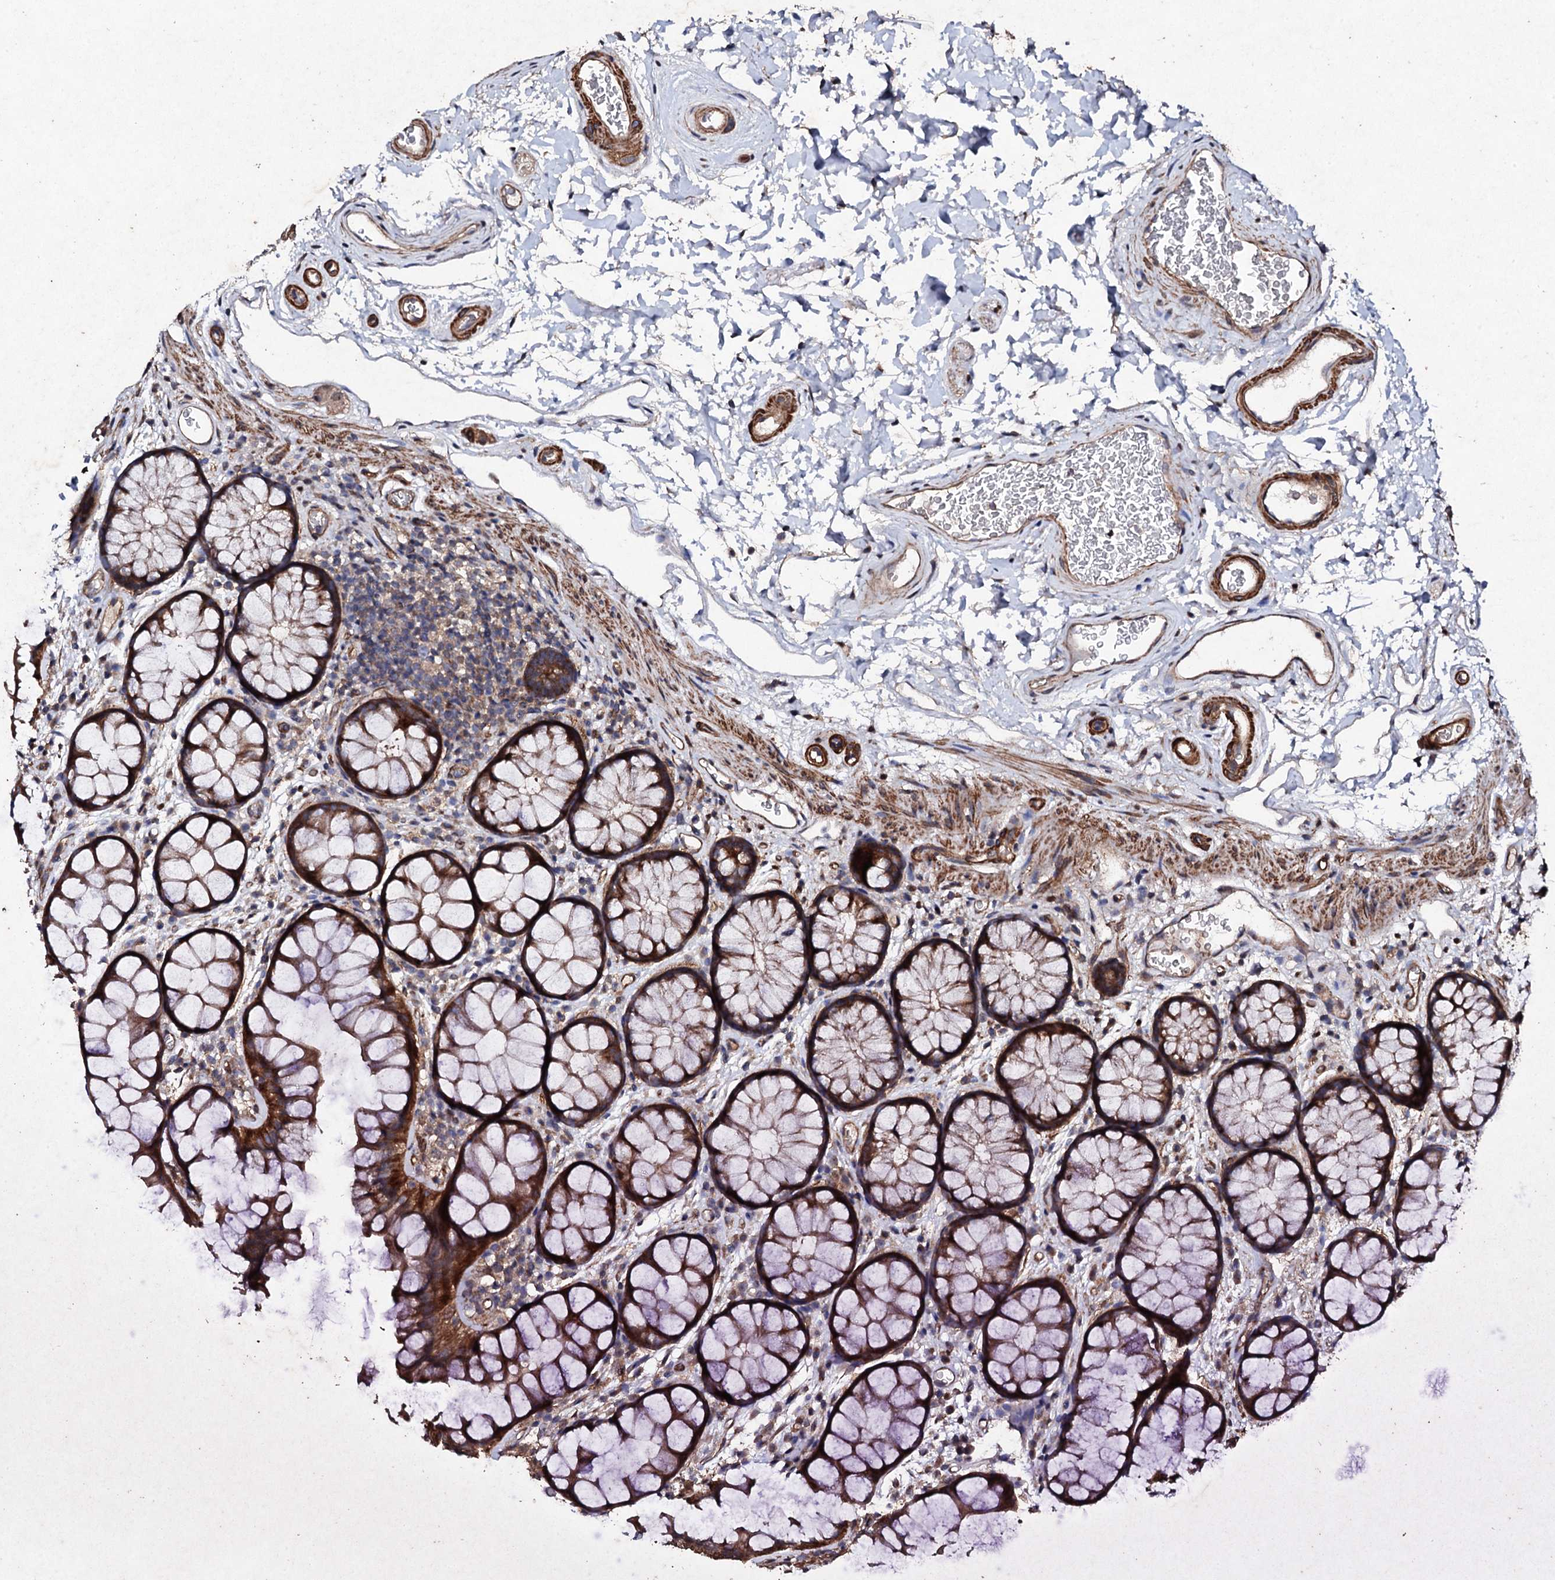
{"staining": {"intensity": "strong", "quantity": ">75%", "location": "cytoplasmic/membranous"}, "tissue": "colon", "cell_type": "Endothelial cells", "image_type": "normal", "snomed": [{"axis": "morphology", "description": "Normal tissue, NOS"}, {"axis": "topography", "description": "Colon"}], "caption": "Strong cytoplasmic/membranous positivity is seen in about >75% of endothelial cells in benign colon.", "gene": "MOCOS", "patient": {"sex": "female", "age": 82}}